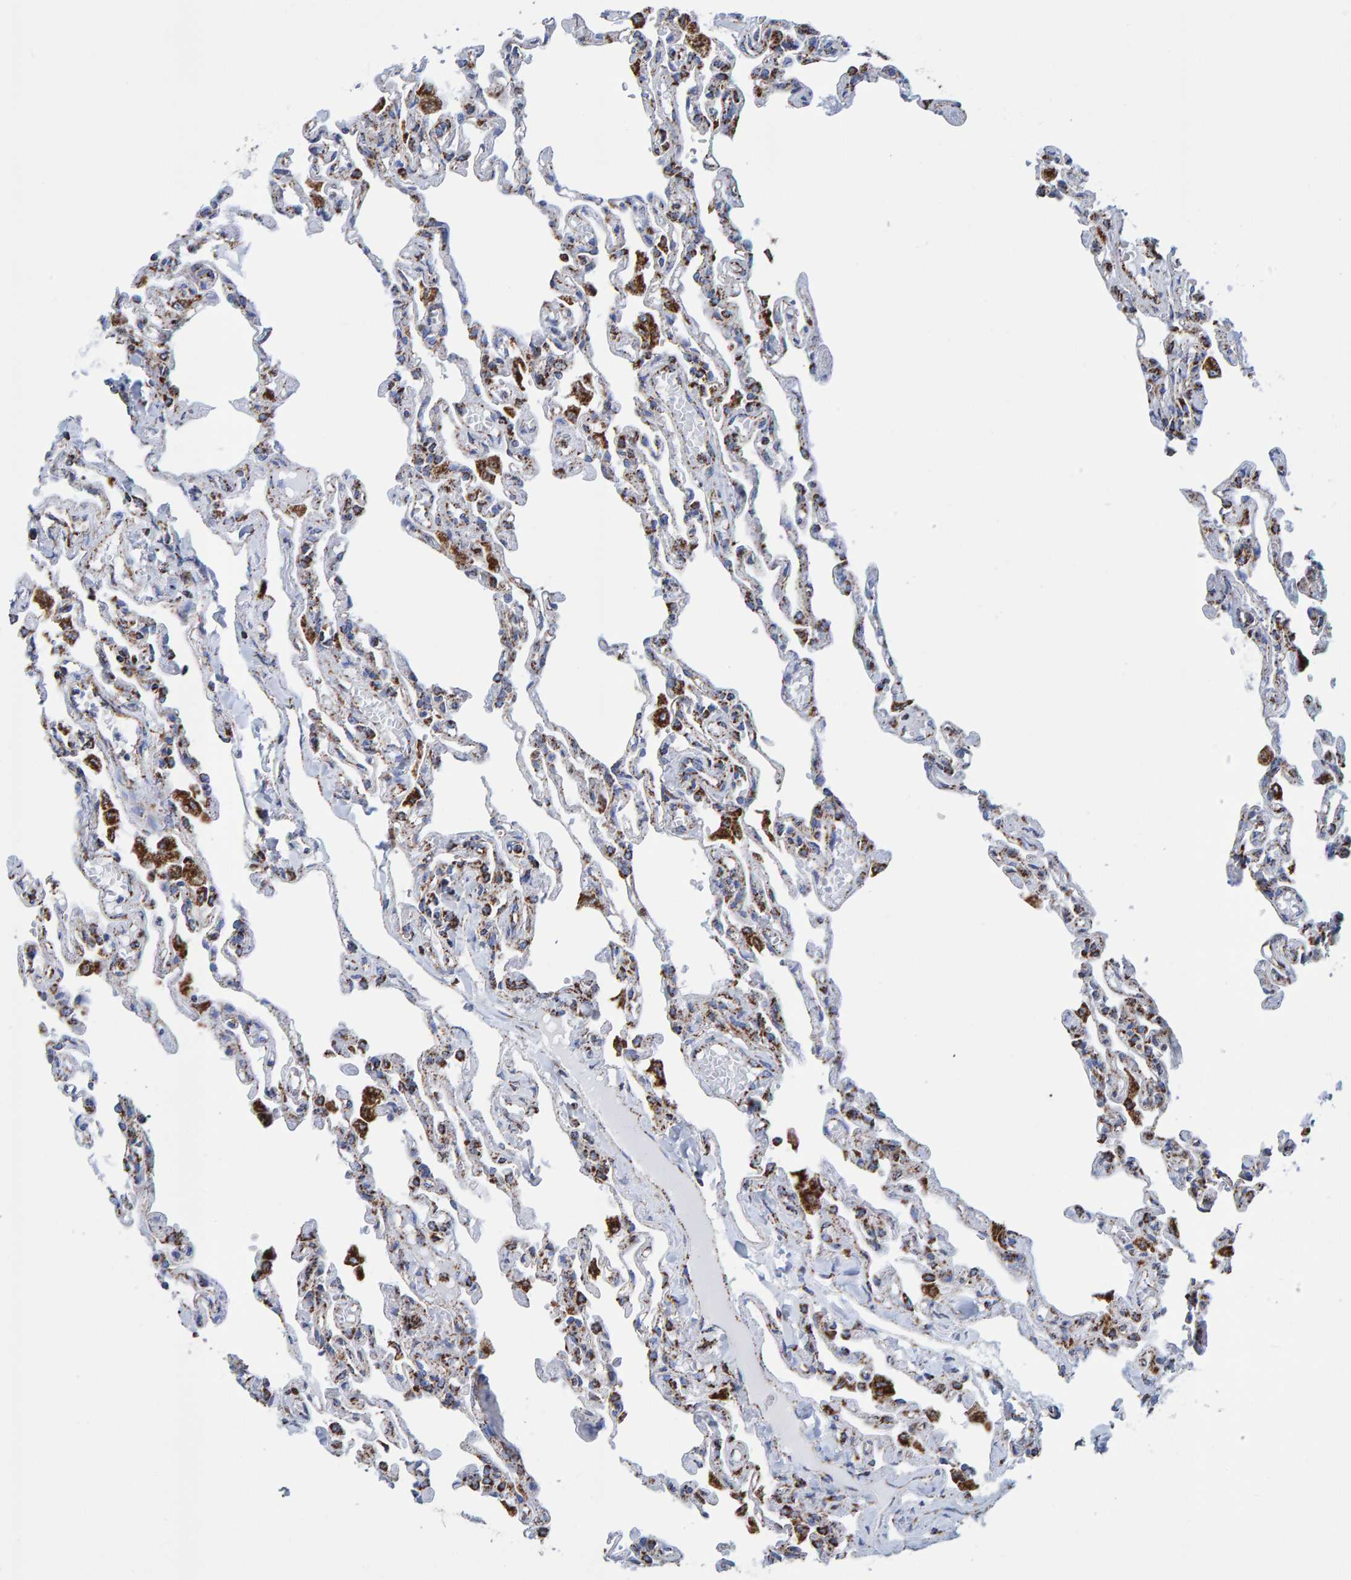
{"staining": {"intensity": "moderate", "quantity": ">75%", "location": "cytoplasmic/membranous"}, "tissue": "lung", "cell_type": "Alveolar cells", "image_type": "normal", "snomed": [{"axis": "morphology", "description": "Normal tissue, NOS"}, {"axis": "topography", "description": "Lung"}], "caption": "Immunohistochemical staining of benign lung shows medium levels of moderate cytoplasmic/membranous positivity in approximately >75% of alveolar cells. Using DAB (3,3'-diaminobenzidine) (brown) and hematoxylin (blue) stains, captured at high magnification using brightfield microscopy.", "gene": "ENSG00000262660", "patient": {"sex": "male", "age": 21}}